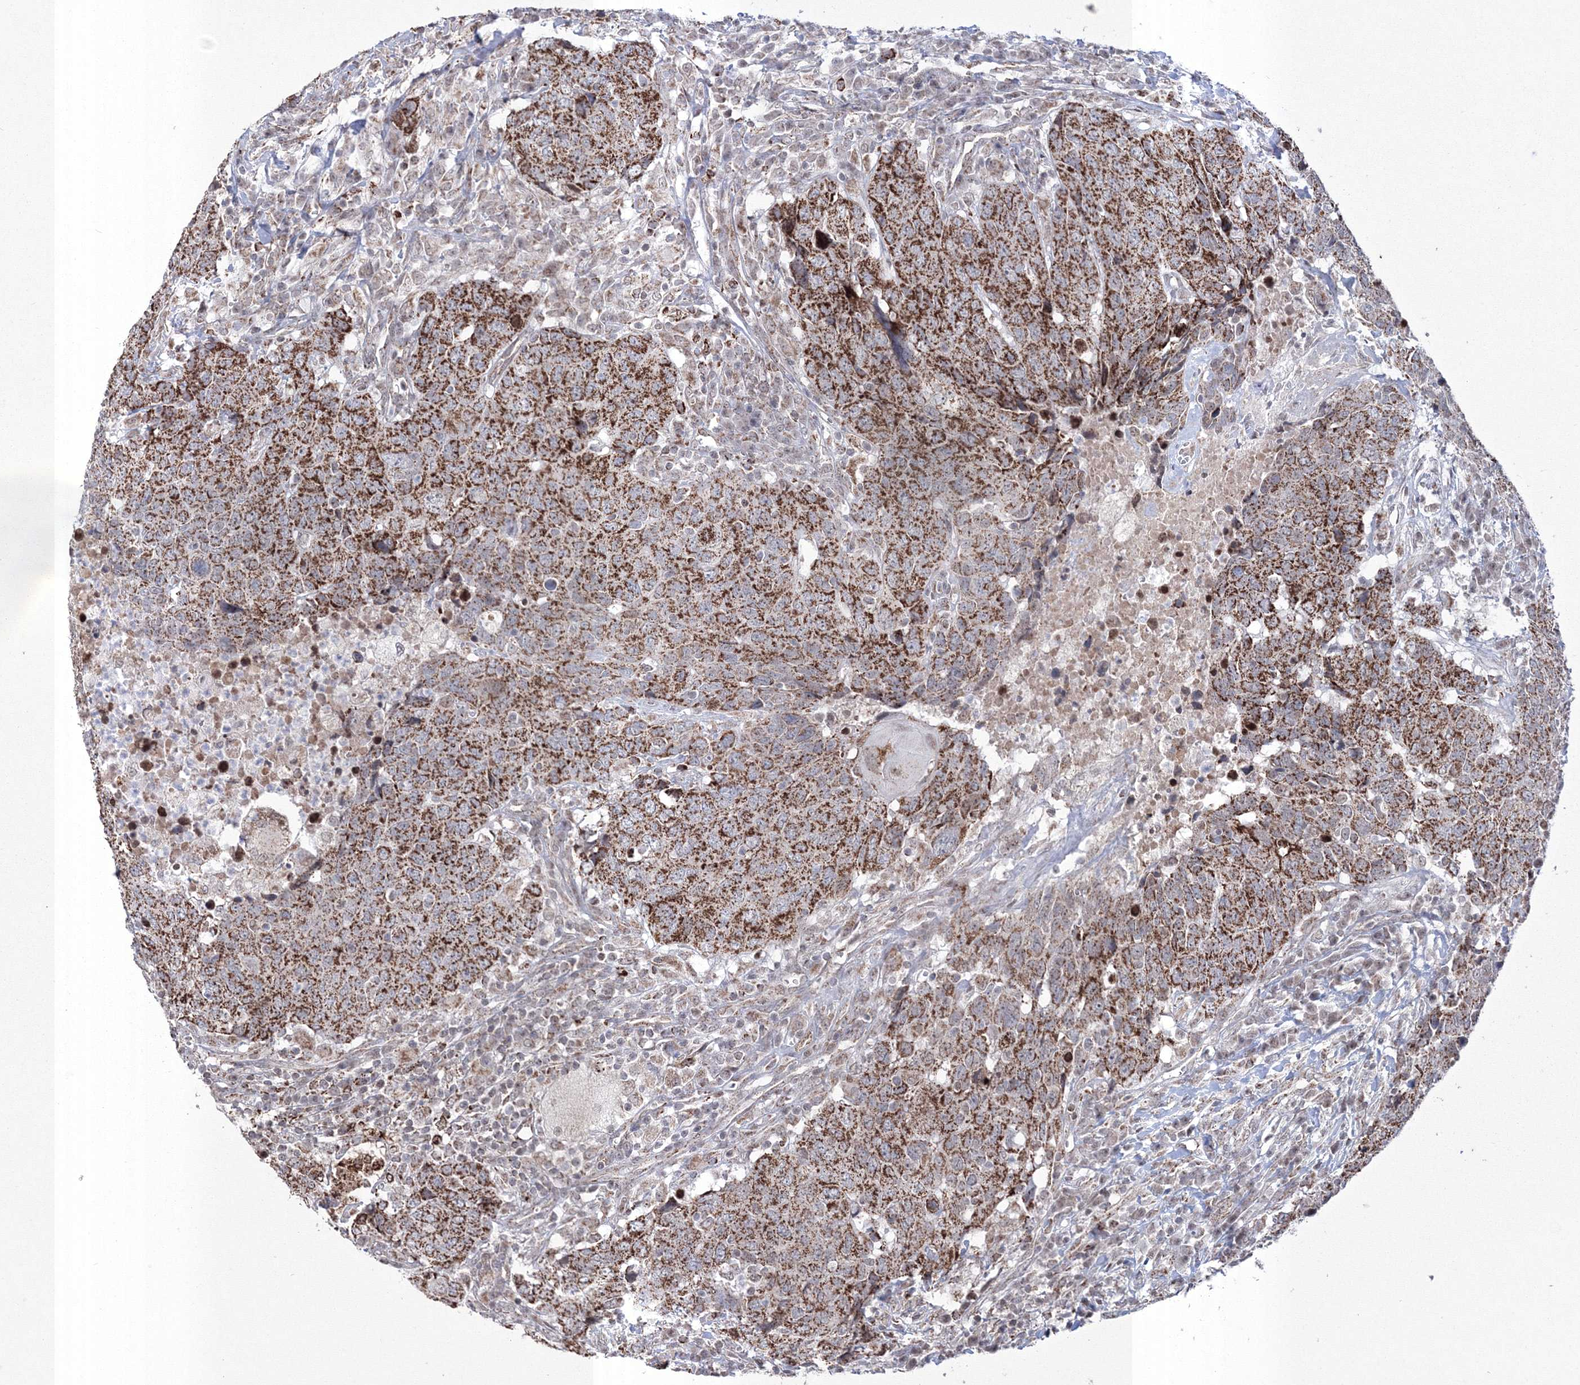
{"staining": {"intensity": "strong", "quantity": ">75%", "location": "cytoplasmic/membranous"}, "tissue": "head and neck cancer", "cell_type": "Tumor cells", "image_type": "cancer", "snomed": [{"axis": "morphology", "description": "Squamous cell carcinoma, NOS"}, {"axis": "topography", "description": "Head-Neck"}], "caption": "Head and neck squamous cell carcinoma was stained to show a protein in brown. There is high levels of strong cytoplasmic/membranous expression in approximately >75% of tumor cells. The protein of interest is stained brown, and the nuclei are stained in blue (DAB (3,3'-diaminobenzidine) IHC with brightfield microscopy, high magnification).", "gene": "GRSF1", "patient": {"sex": "male", "age": 66}}